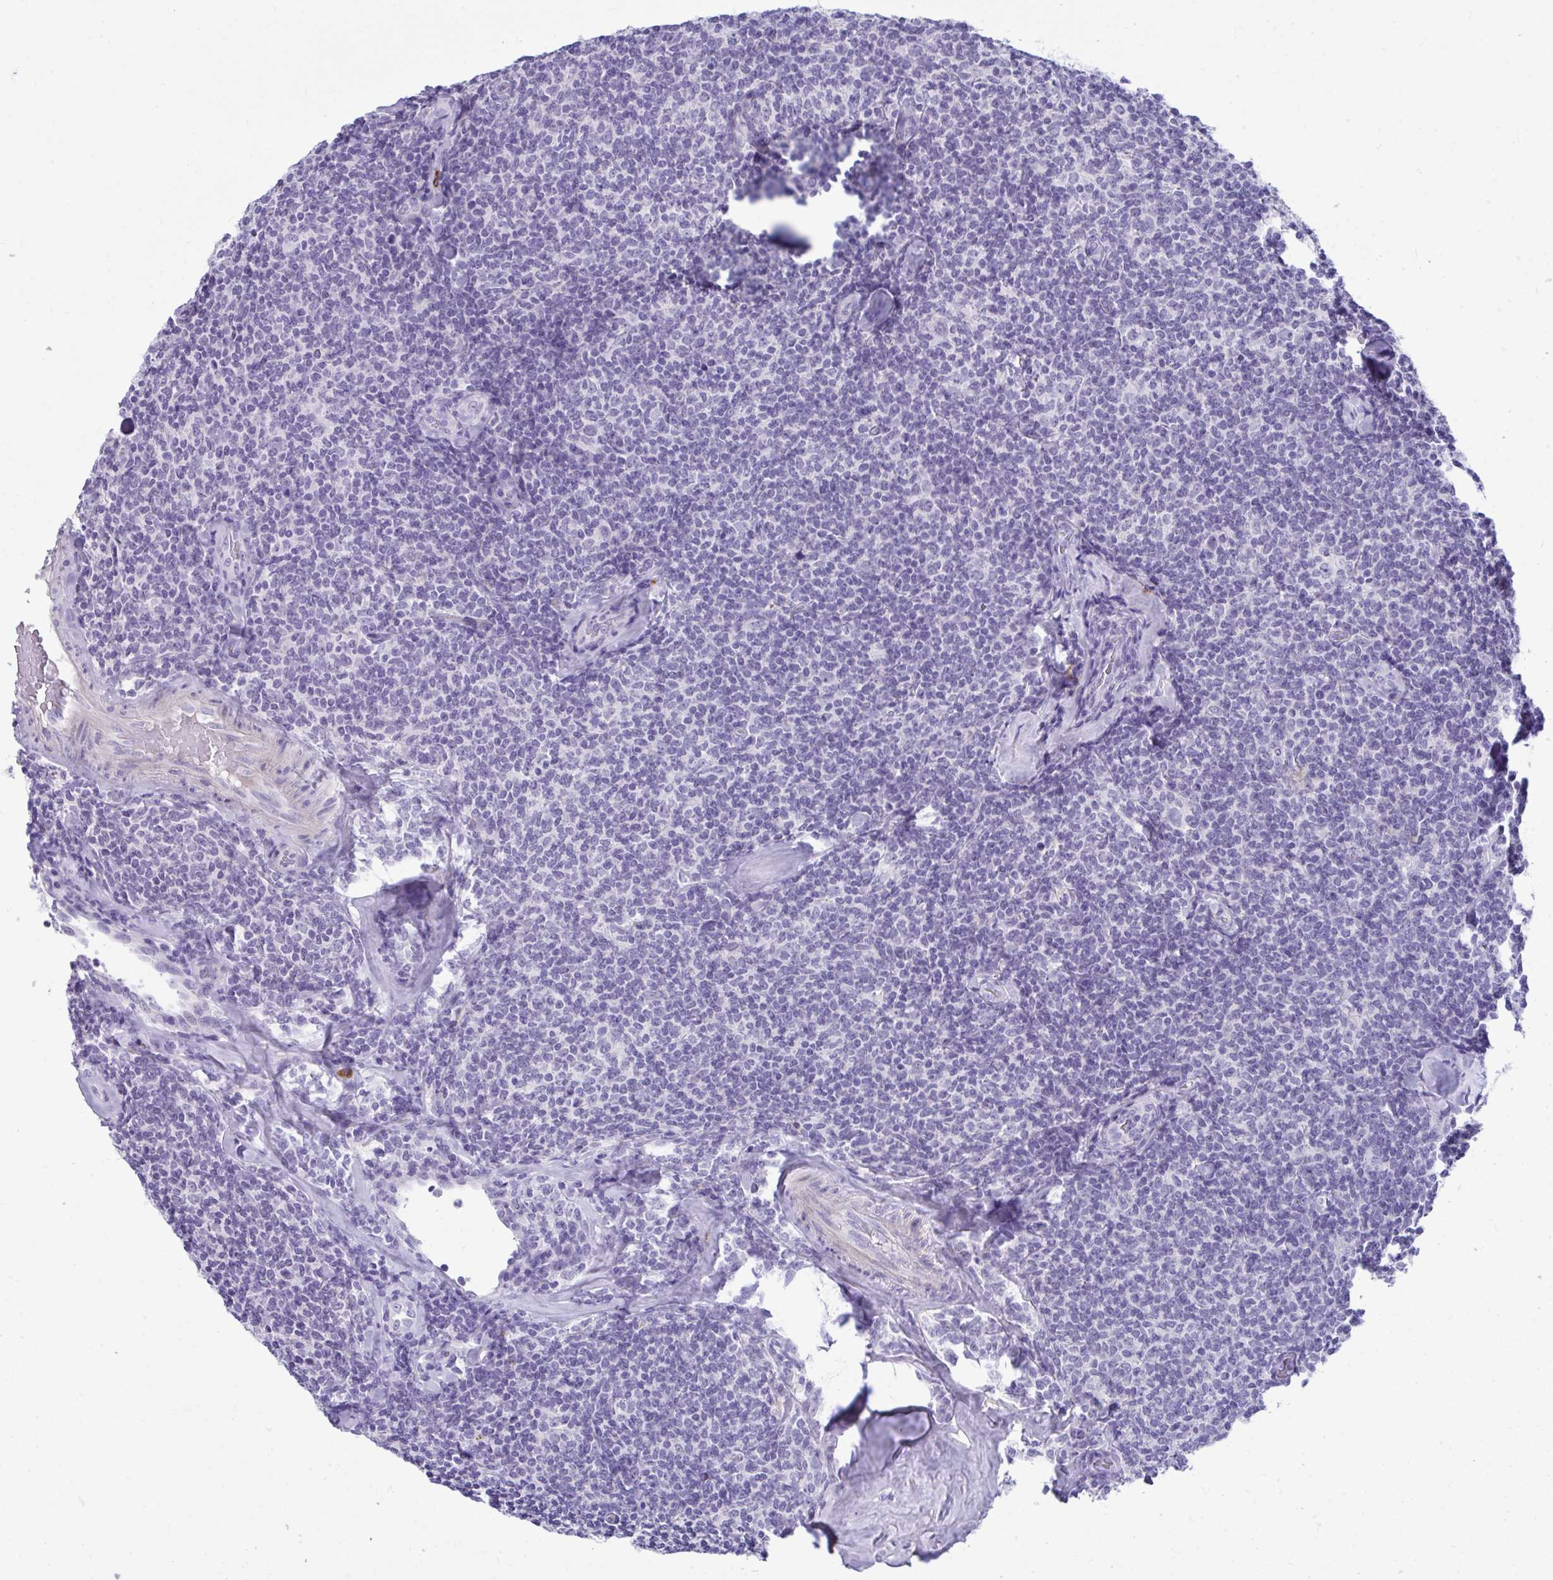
{"staining": {"intensity": "negative", "quantity": "none", "location": "none"}, "tissue": "lymphoma", "cell_type": "Tumor cells", "image_type": "cancer", "snomed": [{"axis": "morphology", "description": "Malignant lymphoma, non-Hodgkin's type, Low grade"}, {"axis": "topography", "description": "Lymph node"}], "caption": "Immunohistochemical staining of malignant lymphoma, non-Hodgkin's type (low-grade) exhibits no significant staining in tumor cells. (Brightfield microscopy of DAB IHC at high magnification).", "gene": "PIGZ", "patient": {"sex": "female", "age": 56}}